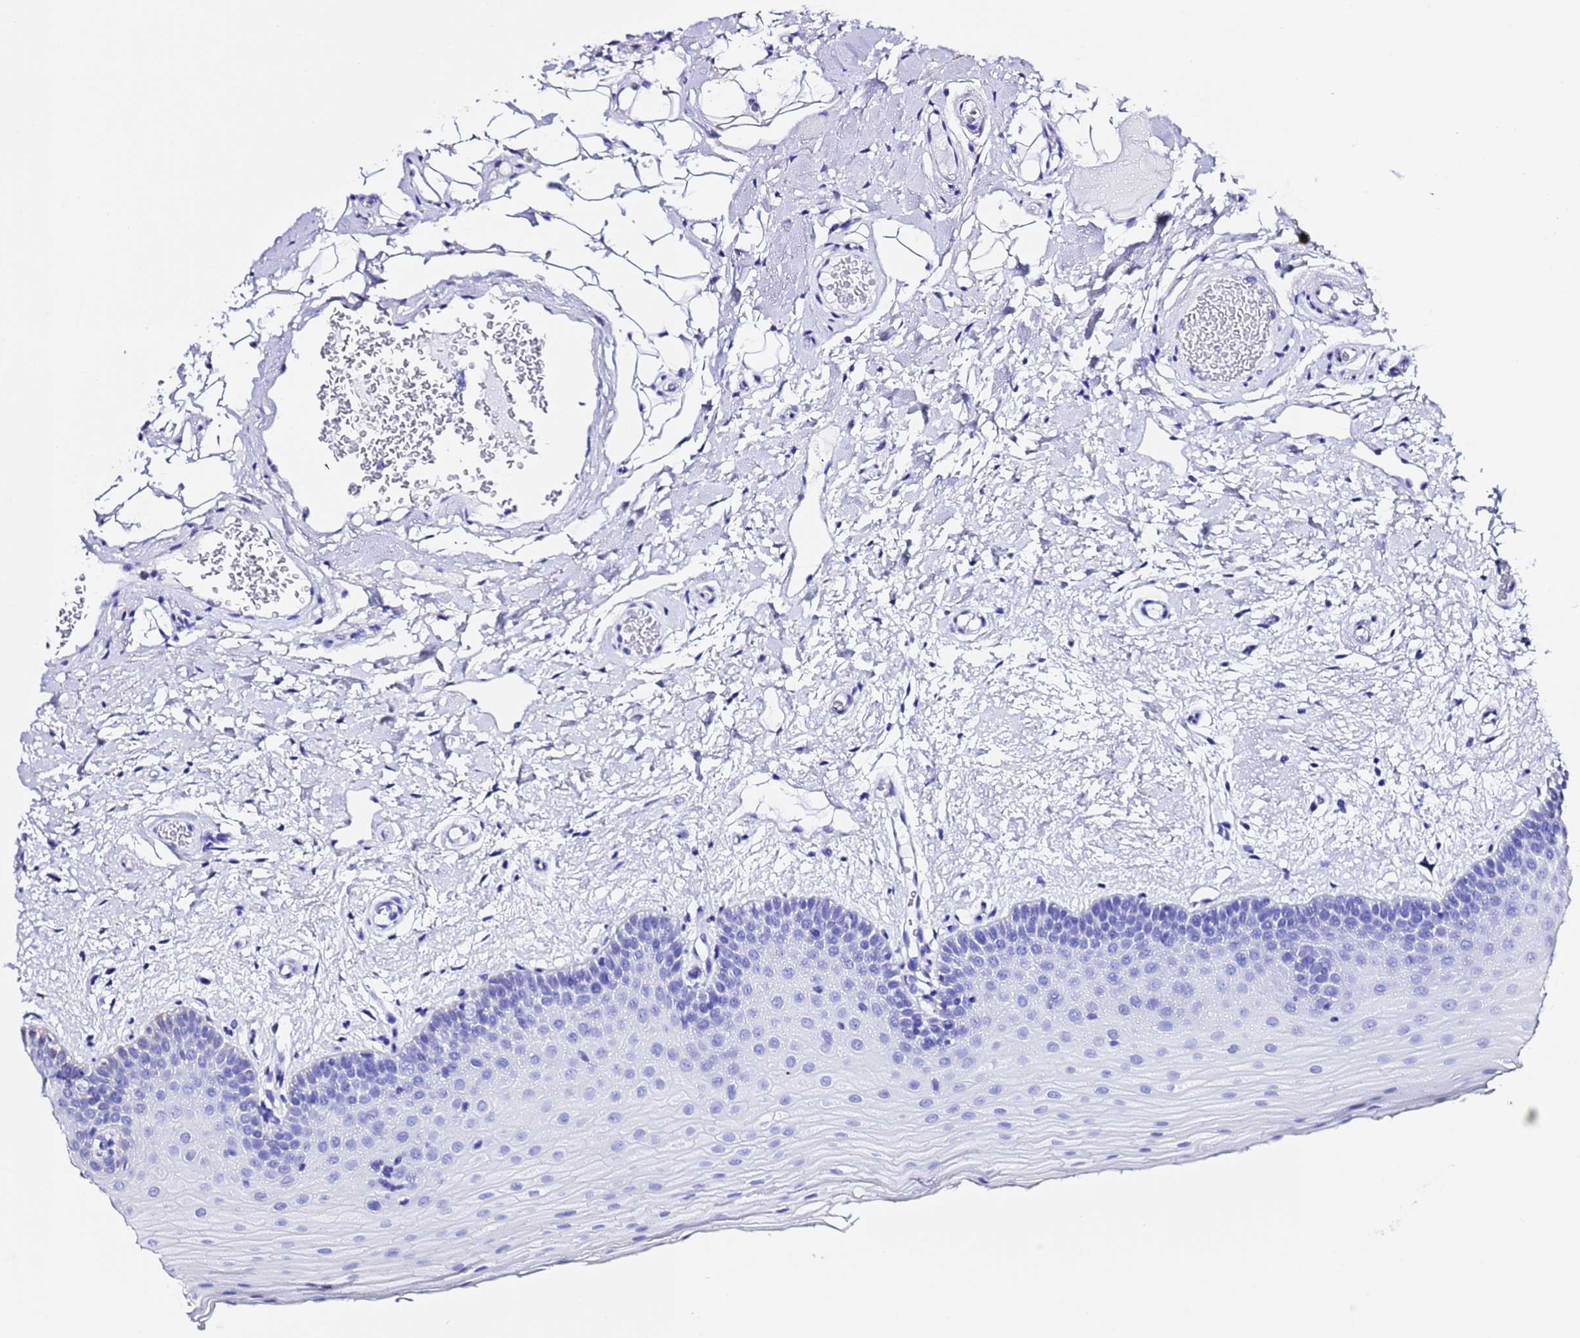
{"staining": {"intensity": "moderate", "quantity": "<25%", "location": "cytoplasmic/membranous"}, "tissue": "oral mucosa", "cell_type": "Squamous epithelial cells", "image_type": "normal", "snomed": [{"axis": "morphology", "description": "Normal tissue, NOS"}, {"axis": "topography", "description": "Oral tissue"}, {"axis": "topography", "description": "Tounge, NOS"}], "caption": "DAB immunohistochemical staining of normal human oral mucosa reveals moderate cytoplasmic/membranous protein staining in about <25% of squamous epithelial cells.", "gene": "FTL", "patient": {"sex": "male", "age": 47}}